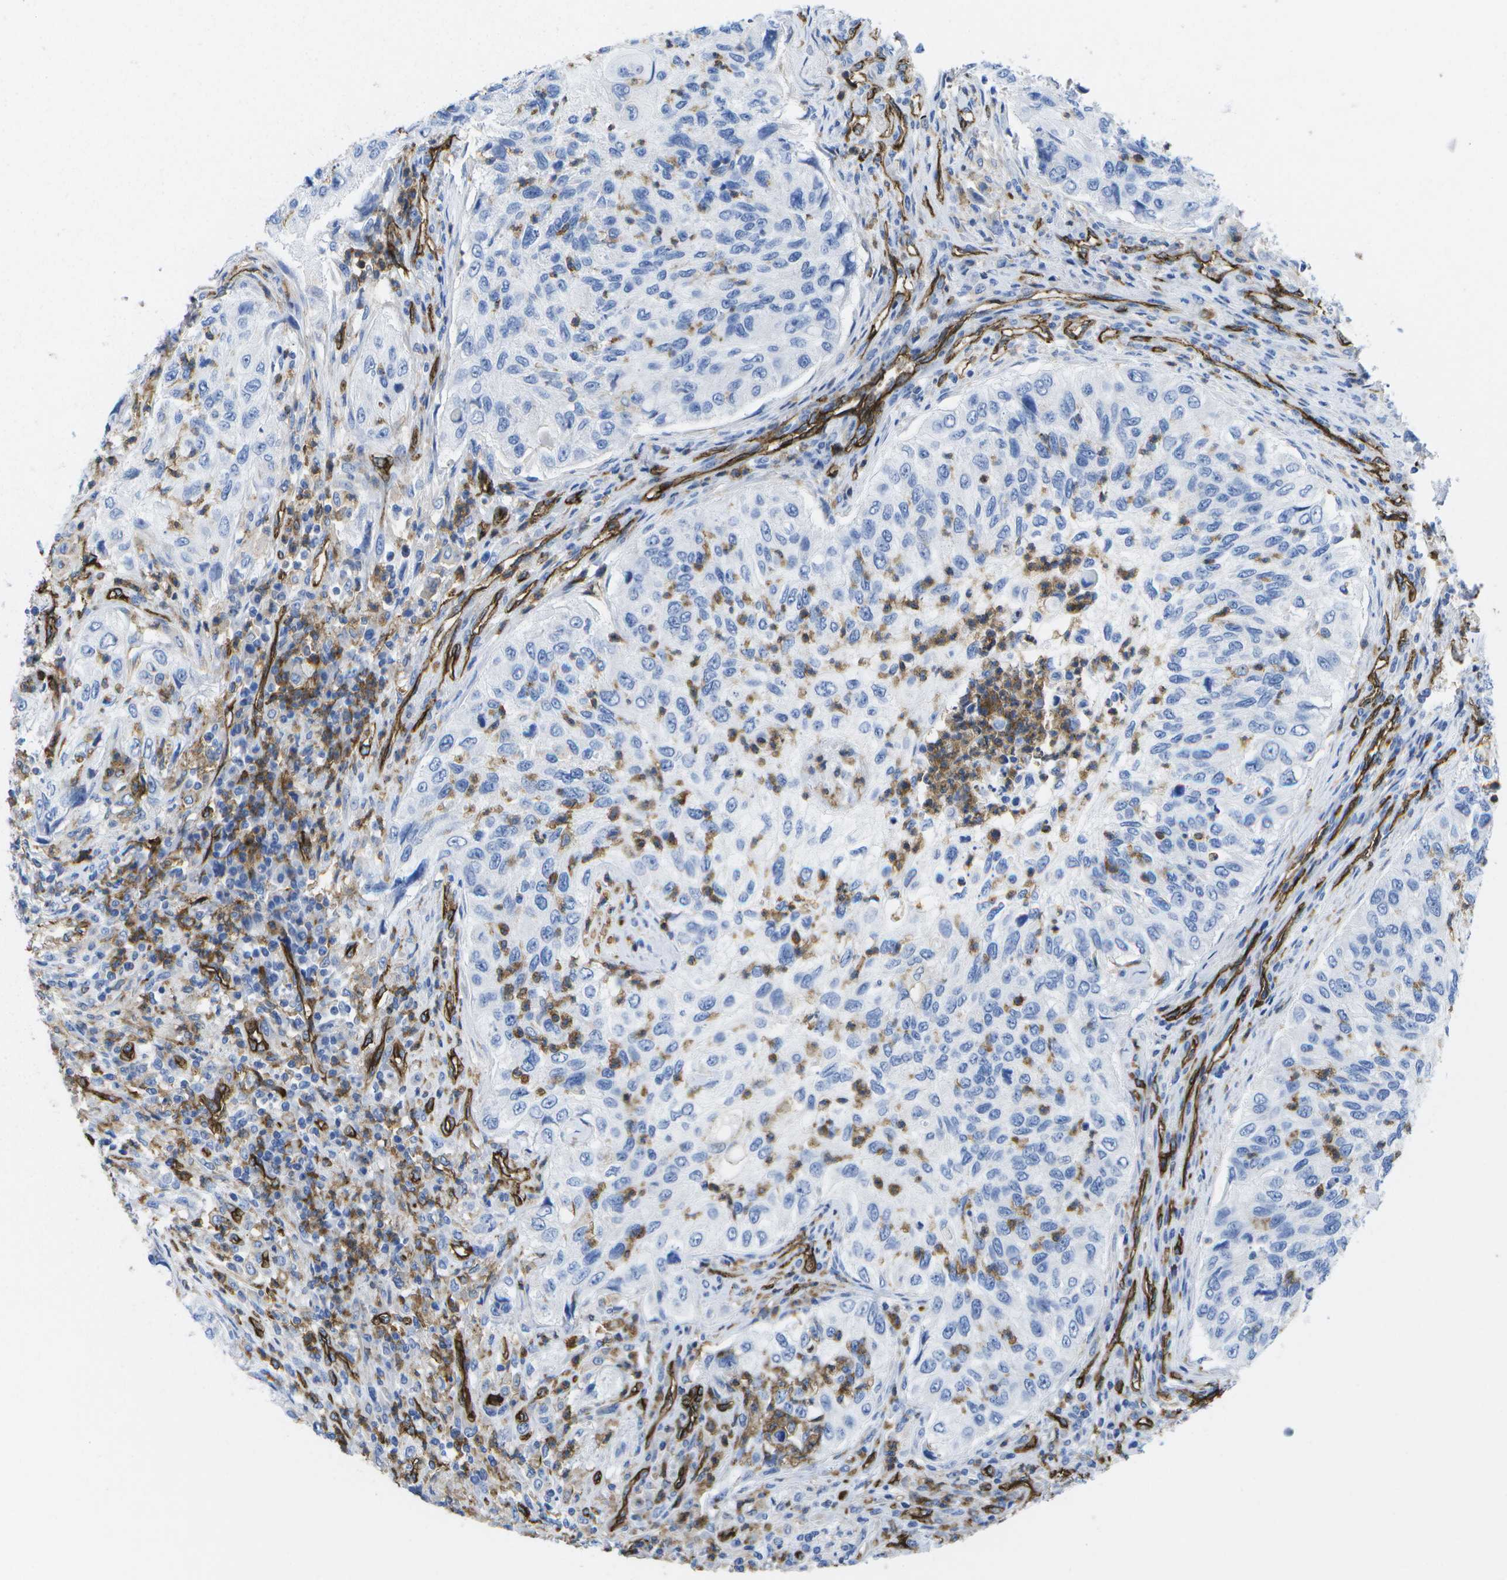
{"staining": {"intensity": "negative", "quantity": "none", "location": "none"}, "tissue": "urothelial cancer", "cell_type": "Tumor cells", "image_type": "cancer", "snomed": [{"axis": "morphology", "description": "Urothelial carcinoma, High grade"}, {"axis": "topography", "description": "Urinary bladder"}], "caption": "An immunohistochemistry (IHC) photomicrograph of urothelial carcinoma (high-grade) is shown. There is no staining in tumor cells of urothelial carcinoma (high-grade). The staining was performed using DAB to visualize the protein expression in brown, while the nuclei were stained in blue with hematoxylin (Magnification: 20x).", "gene": "DYSF", "patient": {"sex": "female", "age": 60}}